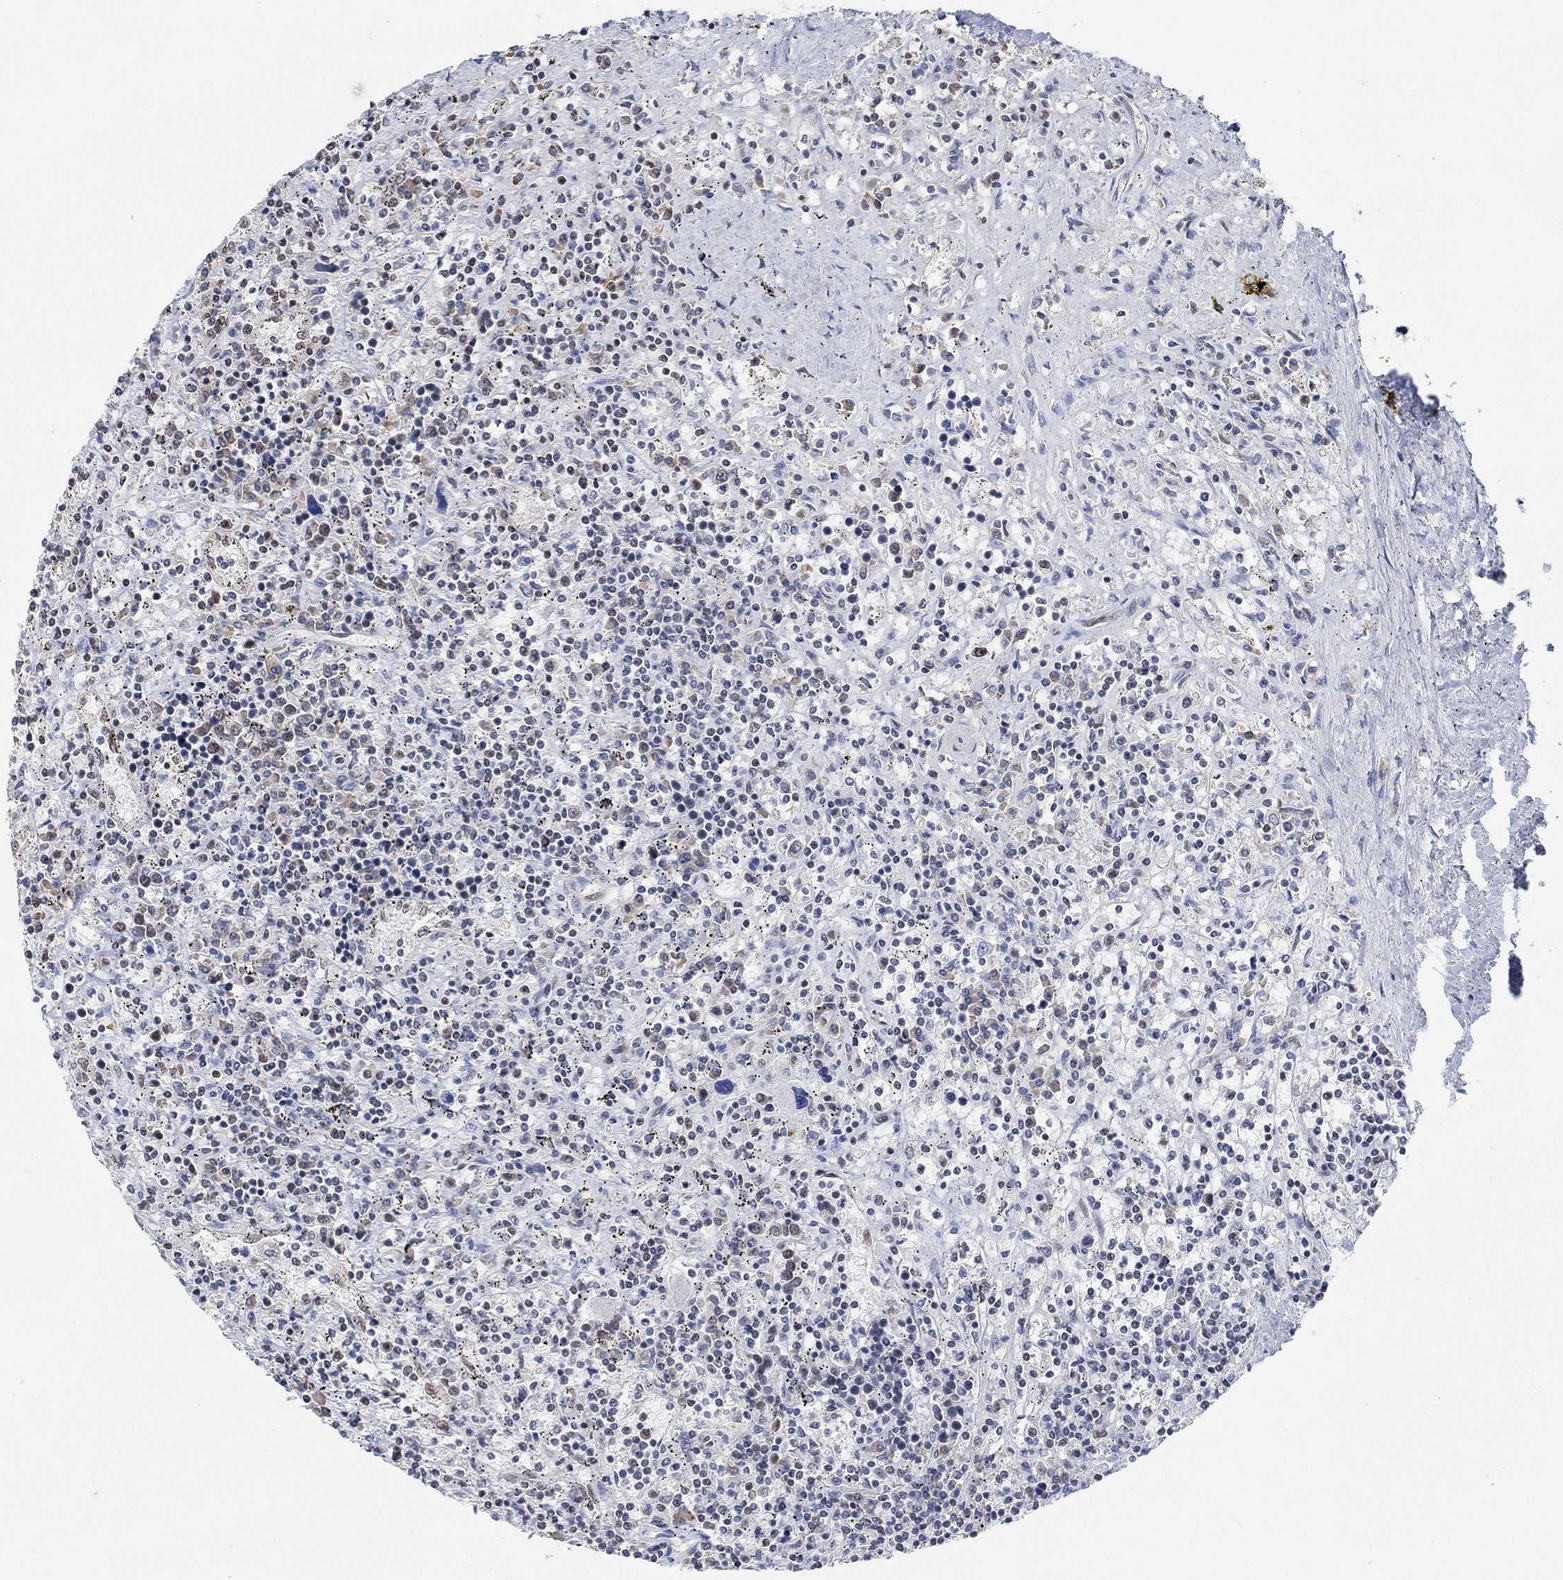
{"staining": {"intensity": "weak", "quantity": ">75%", "location": "nuclear"}, "tissue": "lymphoma", "cell_type": "Tumor cells", "image_type": "cancer", "snomed": [{"axis": "morphology", "description": "Malignant lymphoma, non-Hodgkin's type, Low grade"}, {"axis": "topography", "description": "Spleen"}], "caption": "Immunohistochemistry photomicrograph of lymphoma stained for a protein (brown), which displays low levels of weak nuclear staining in about >75% of tumor cells.", "gene": "USP39", "patient": {"sex": "male", "age": 62}}